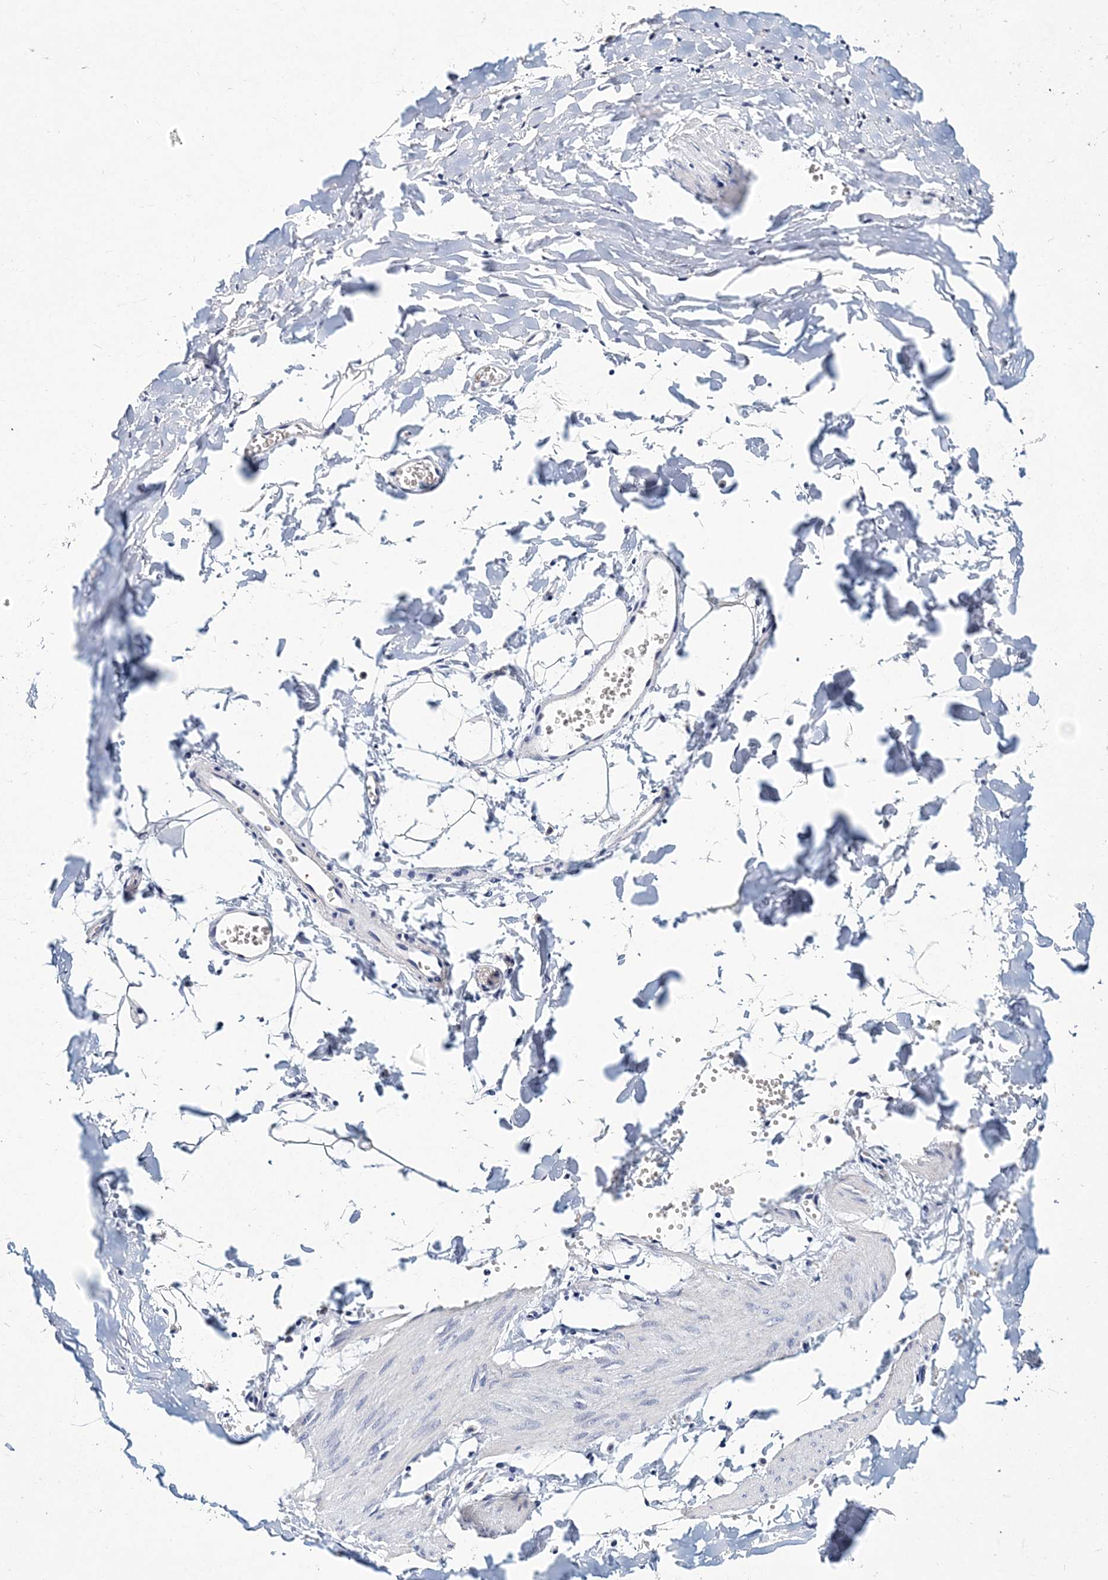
{"staining": {"intensity": "negative", "quantity": "none", "location": "none"}, "tissue": "adipose tissue", "cell_type": "Adipocytes", "image_type": "normal", "snomed": [{"axis": "morphology", "description": "Normal tissue, NOS"}, {"axis": "topography", "description": "Gallbladder"}, {"axis": "topography", "description": "Peripheral nerve tissue"}], "caption": "High power microscopy photomicrograph of an immunohistochemistry photomicrograph of unremarkable adipose tissue, revealing no significant staining in adipocytes.", "gene": "ITGA2B", "patient": {"sex": "male", "age": 38}}